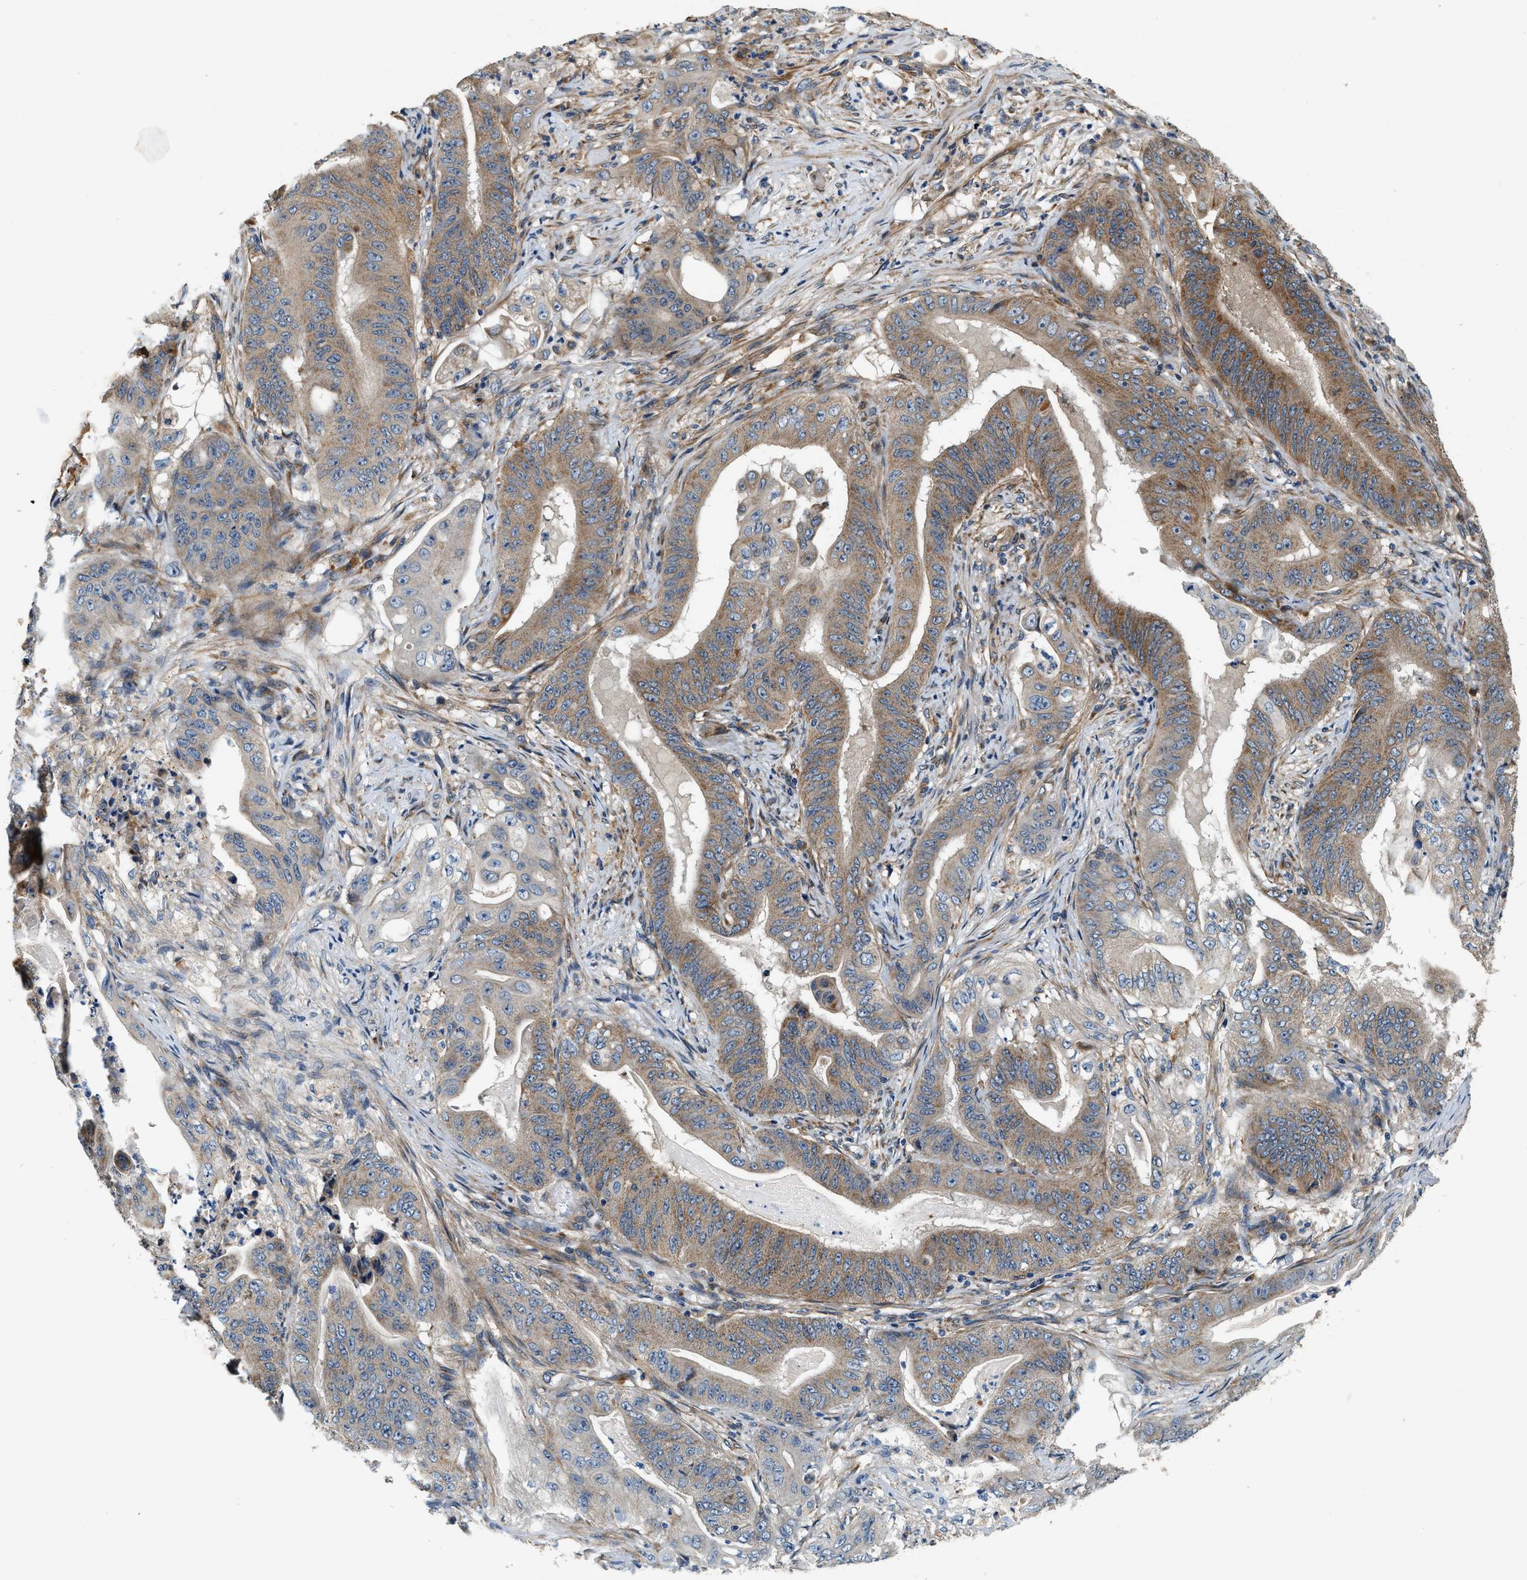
{"staining": {"intensity": "weak", "quantity": "25%-75%", "location": "cytoplasmic/membranous"}, "tissue": "stomach cancer", "cell_type": "Tumor cells", "image_type": "cancer", "snomed": [{"axis": "morphology", "description": "Adenocarcinoma, NOS"}, {"axis": "topography", "description": "Stomach"}], "caption": "A brown stain shows weak cytoplasmic/membranous expression of a protein in stomach cancer tumor cells.", "gene": "DUSP10", "patient": {"sex": "female", "age": 73}}